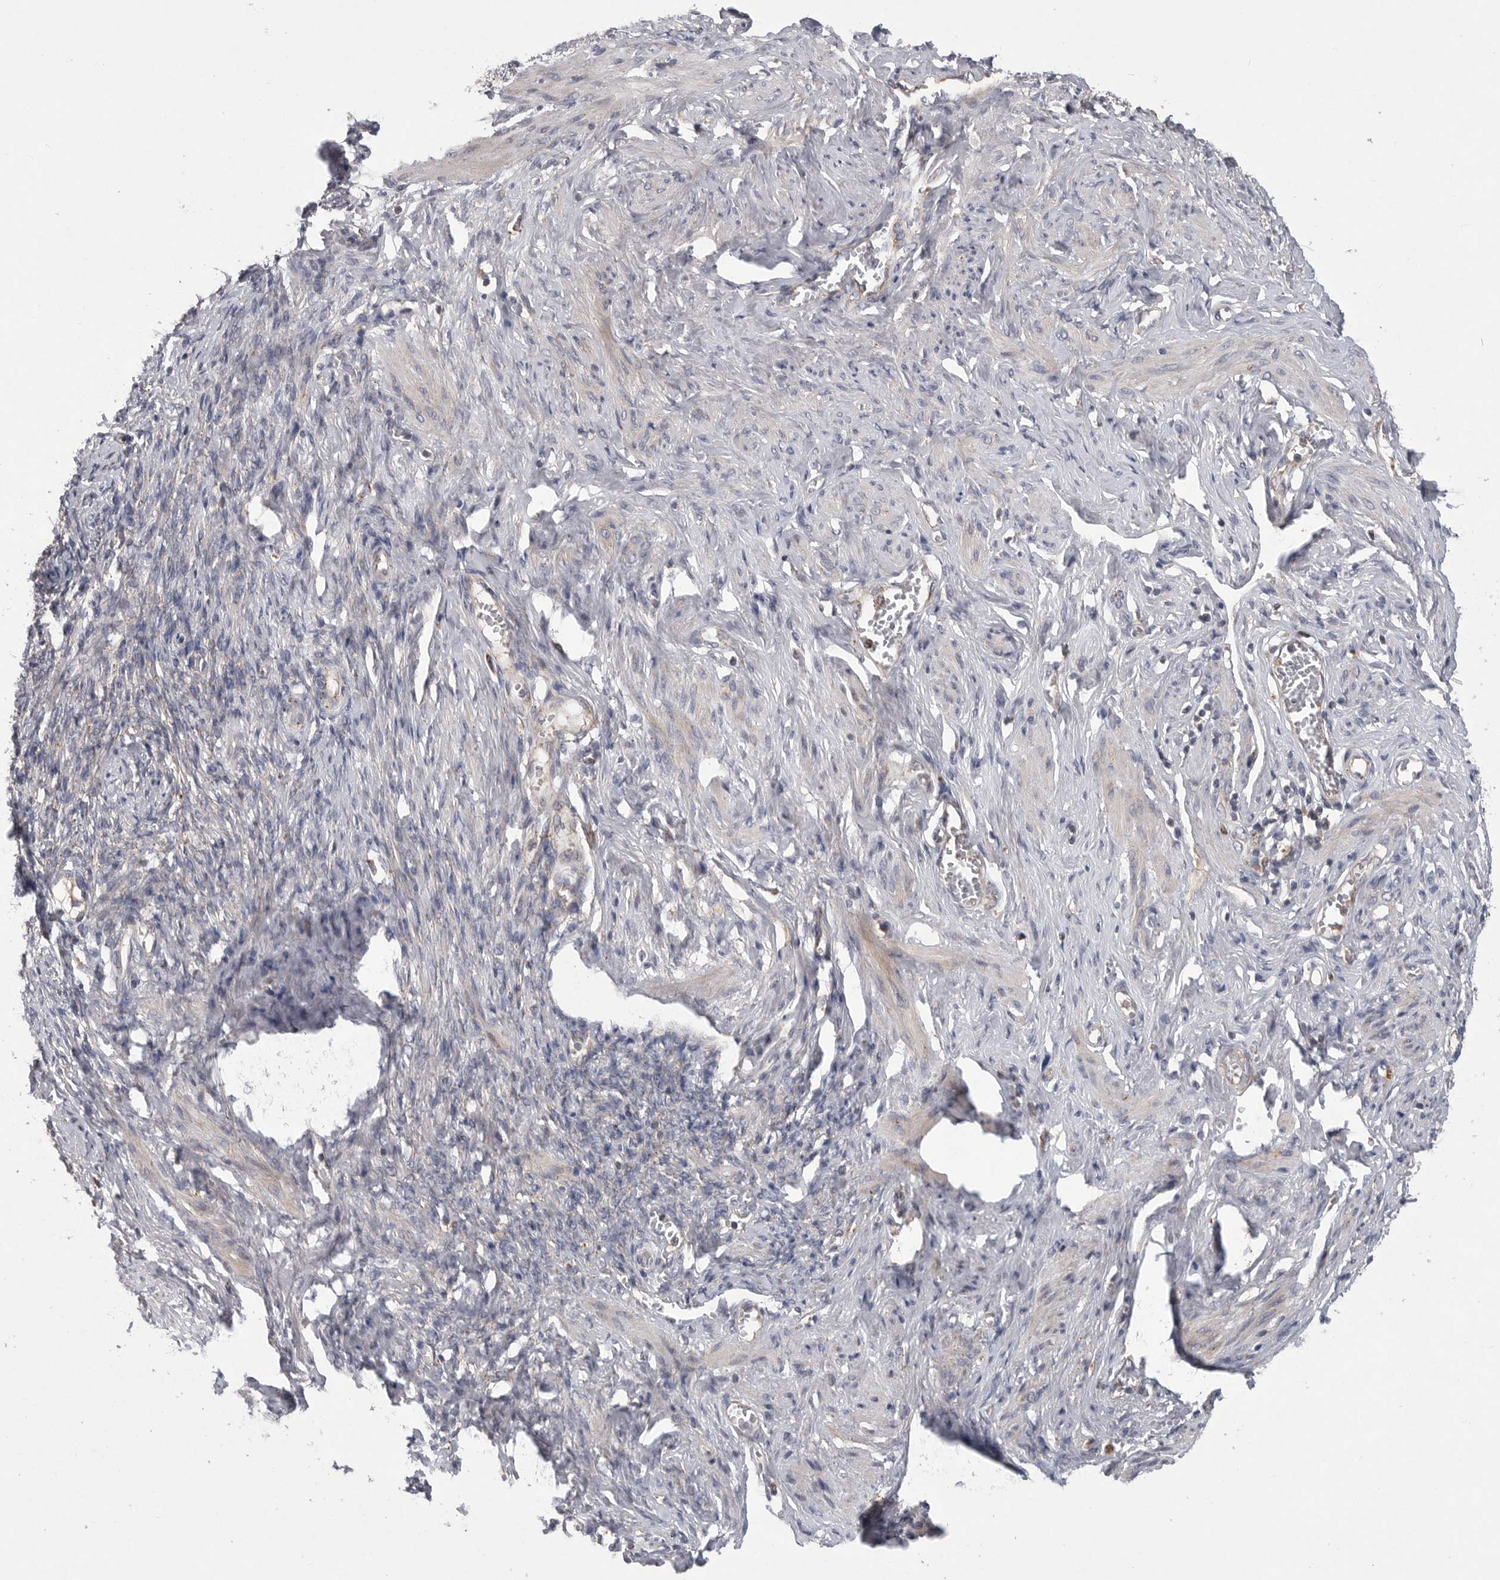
{"staining": {"intensity": "negative", "quantity": "none", "location": "none"}, "tissue": "adipose tissue", "cell_type": "Adipocytes", "image_type": "normal", "snomed": [{"axis": "morphology", "description": "Normal tissue, NOS"}, {"axis": "topography", "description": "Vascular tissue"}, {"axis": "topography", "description": "Fallopian tube"}, {"axis": "topography", "description": "Ovary"}], "caption": "Immunohistochemistry (IHC) photomicrograph of benign human adipose tissue stained for a protein (brown), which demonstrates no positivity in adipocytes.", "gene": "LAMTOR3", "patient": {"sex": "female", "age": 67}}